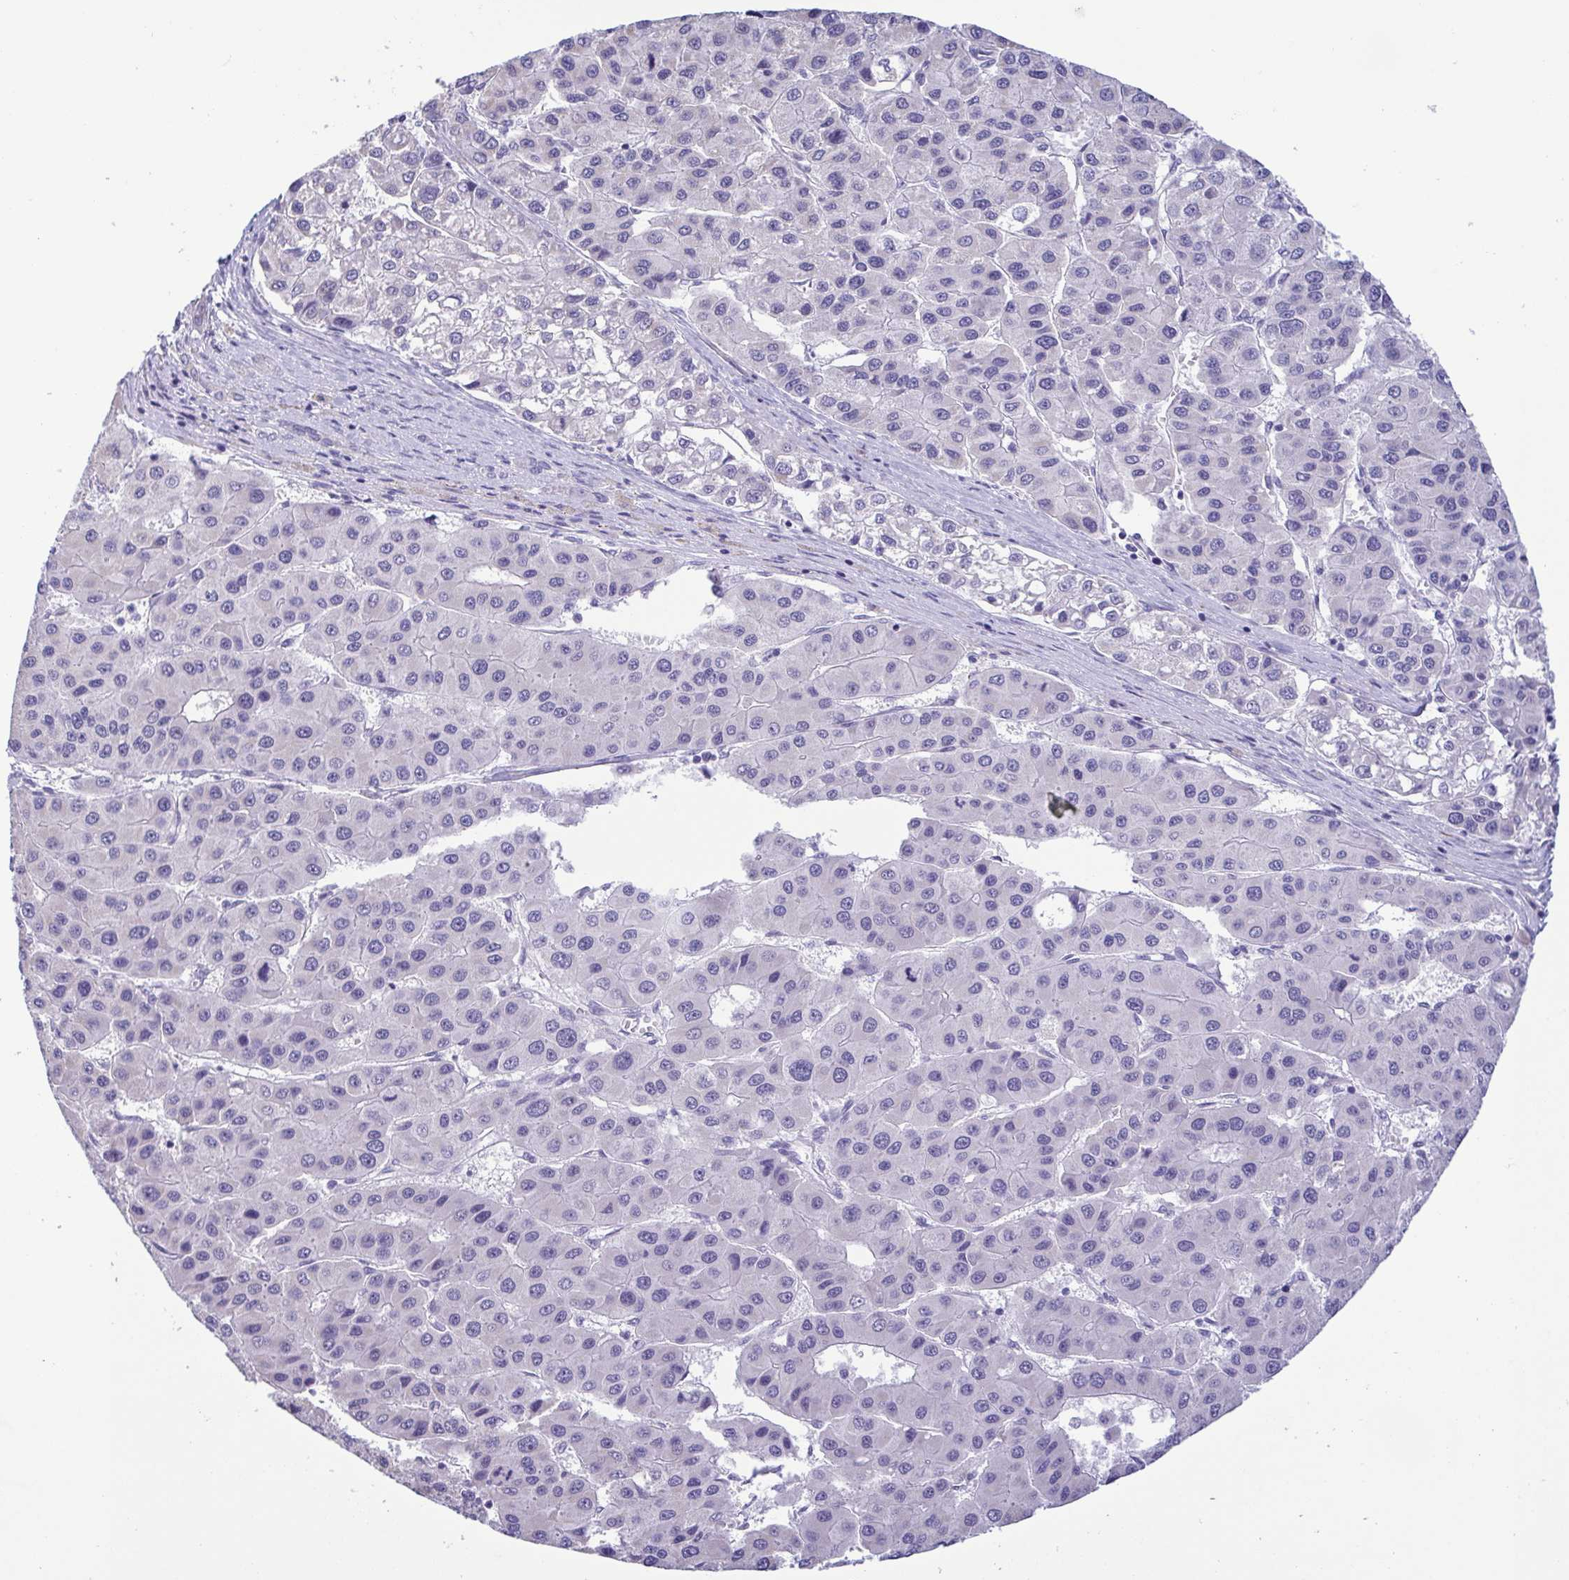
{"staining": {"intensity": "negative", "quantity": "none", "location": "none"}, "tissue": "liver cancer", "cell_type": "Tumor cells", "image_type": "cancer", "snomed": [{"axis": "morphology", "description": "Carcinoma, Hepatocellular, NOS"}, {"axis": "topography", "description": "Liver"}], "caption": "An image of liver cancer stained for a protein shows no brown staining in tumor cells.", "gene": "MYL7", "patient": {"sex": "male", "age": 73}}